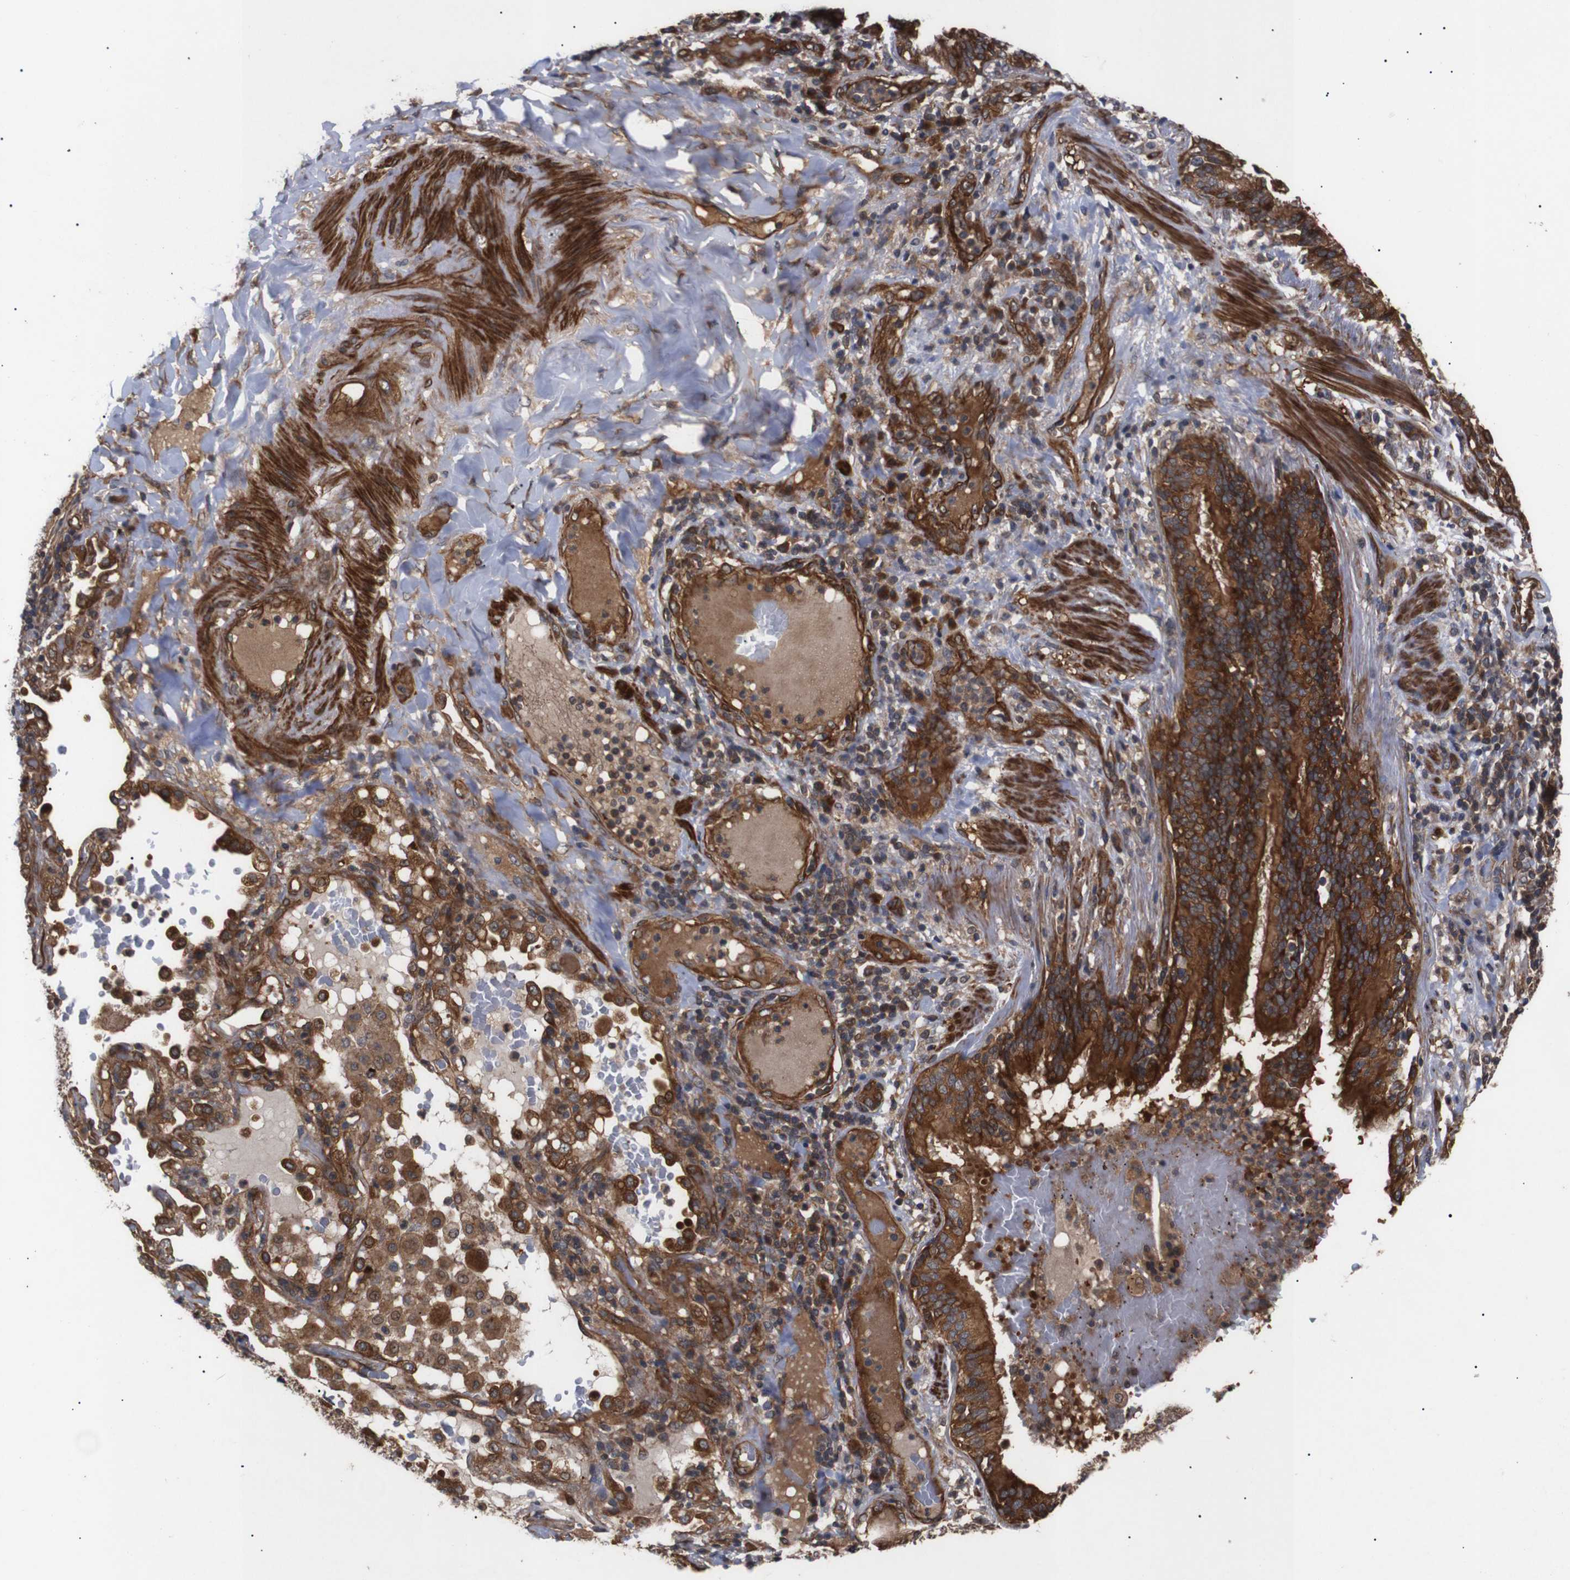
{"staining": {"intensity": "strong", "quantity": ">75%", "location": "cytoplasmic/membranous"}, "tissue": "lung cancer", "cell_type": "Tumor cells", "image_type": "cancer", "snomed": [{"axis": "morphology", "description": "Squamous cell carcinoma, NOS"}, {"axis": "topography", "description": "Lung"}], "caption": "This photomicrograph exhibits immunohistochemistry (IHC) staining of human lung cancer (squamous cell carcinoma), with high strong cytoplasmic/membranous staining in about >75% of tumor cells.", "gene": "PAWR", "patient": {"sex": "male", "age": 57}}